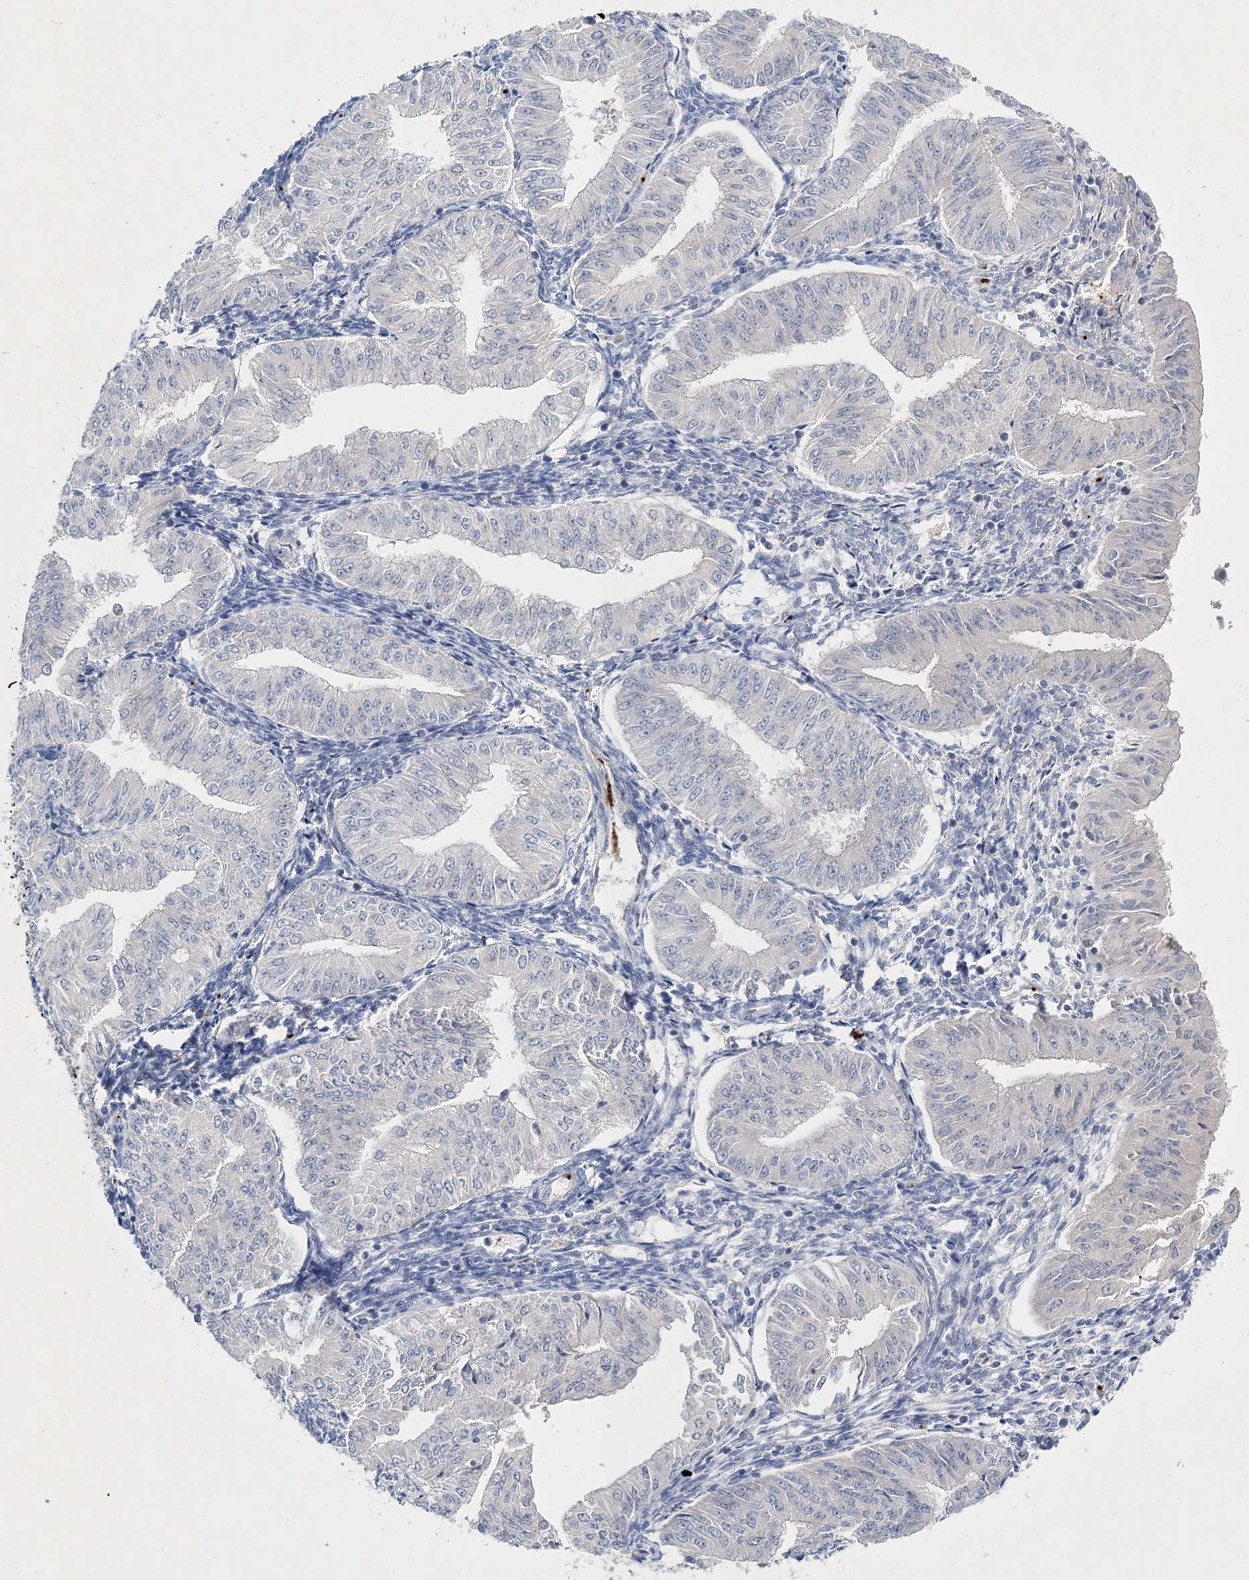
{"staining": {"intensity": "negative", "quantity": "none", "location": "none"}, "tissue": "endometrial cancer", "cell_type": "Tumor cells", "image_type": "cancer", "snomed": [{"axis": "morphology", "description": "Normal tissue, NOS"}, {"axis": "morphology", "description": "Adenocarcinoma, NOS"}, {"axis": "topography", "description": "Endometrium"}], "caption": "Immunohistochemistry (IHC) of human endometrial adenocarcinoma displays no positivity in tumor cells.", "gene": "MYOZ2", "patient": {"sex": "female", "age": 53}}